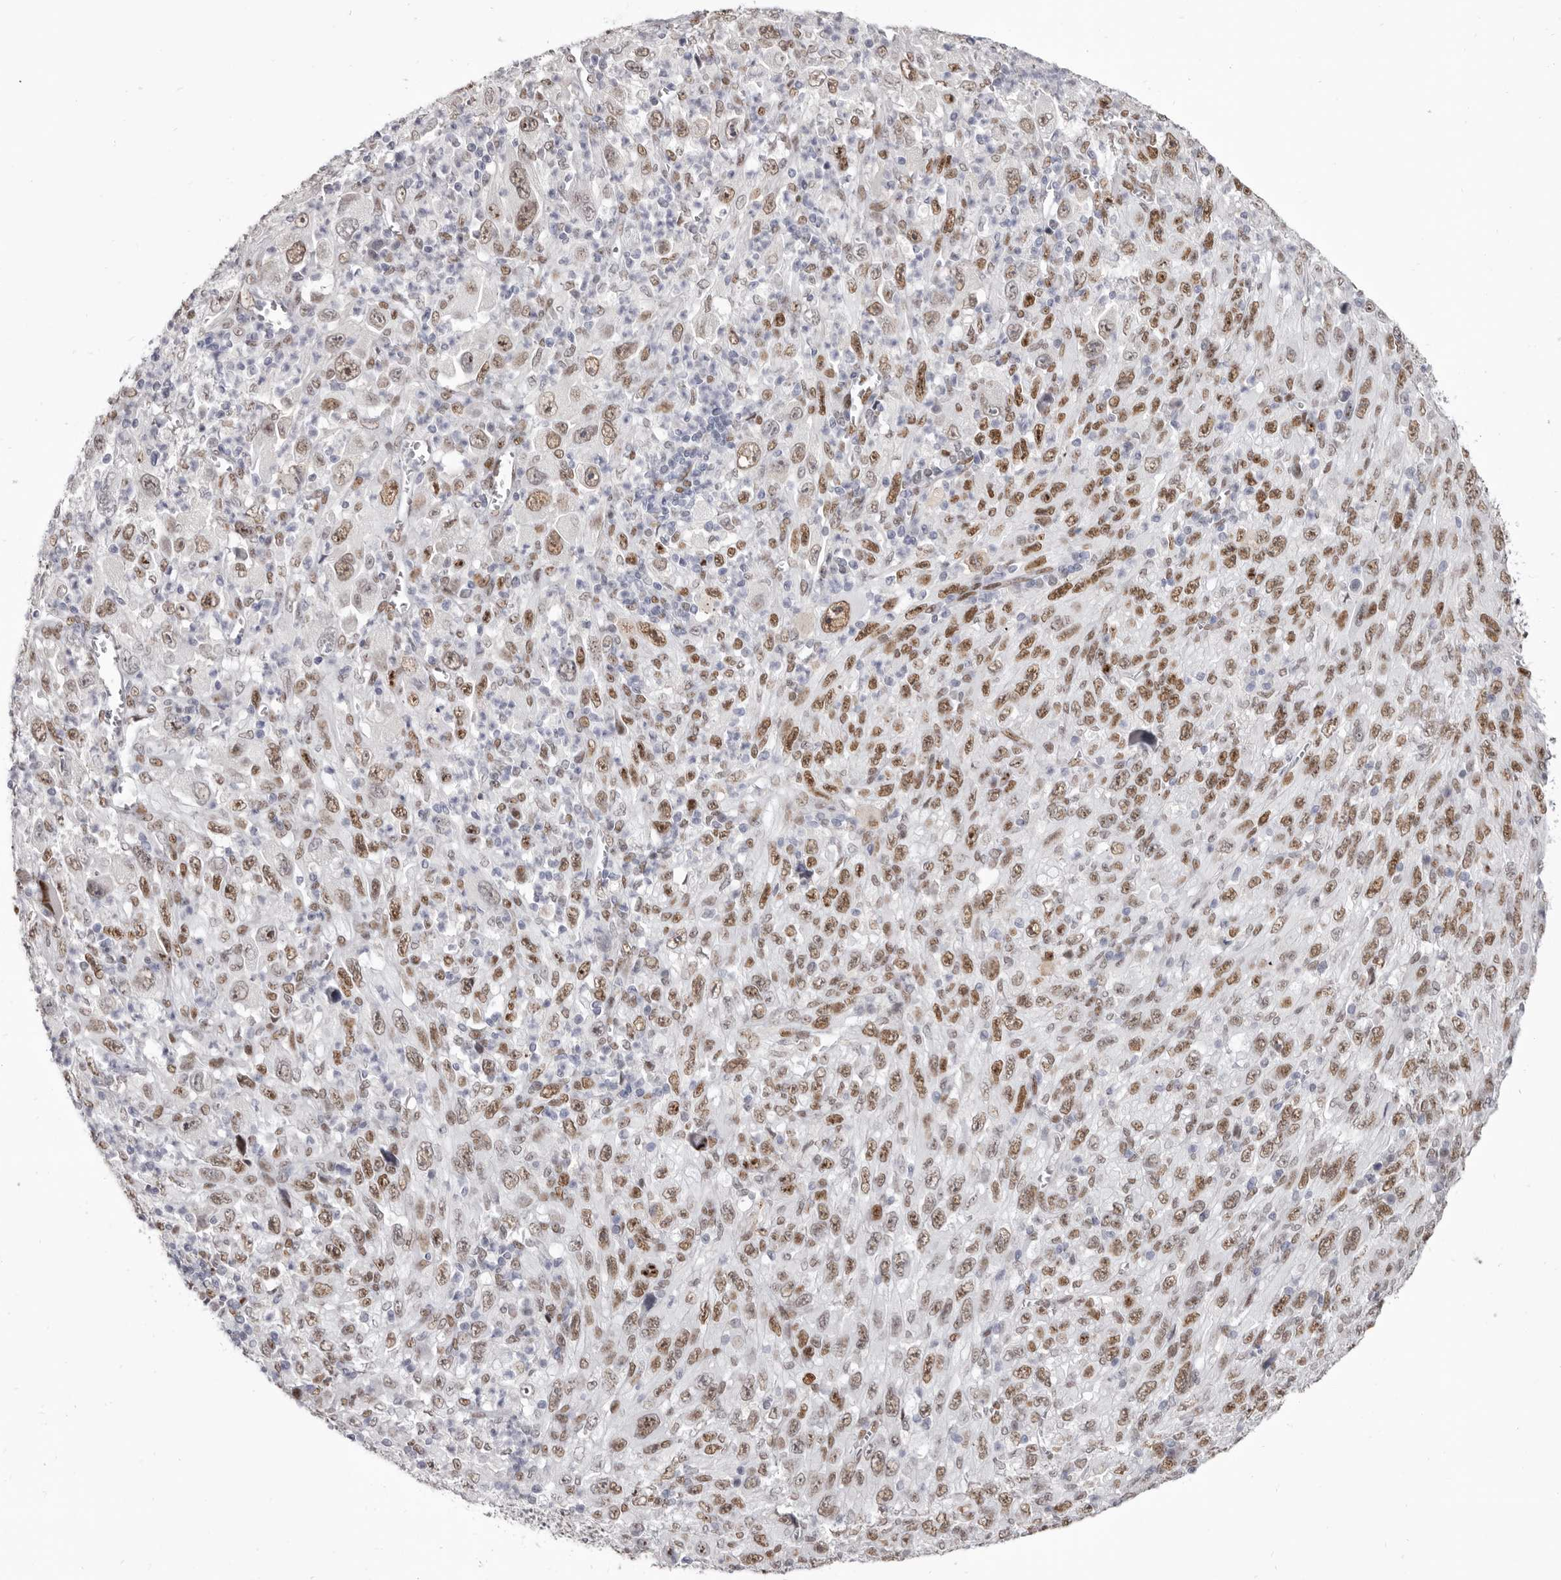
{"staining": {"intensity": "moderate", "quantity": ">75%", "location": "nuclear"}, "tissue": "melanoma", "cell_type": "Tumor cells", "image_type": "cancer", "snomed": [{"axis": "morphology", "description": "Malignant melanoma, Metastatic site"}, {"axis": "topography", "description": "Skin"}], "caption": "Approximately >75% of tumor cells in human melanoma demonstrate moderate nuclear protein expression as visualized by brown immunohistochemical staining.", "gene": "ZNF326", "patient": {"sex": "female", "age": 56}}